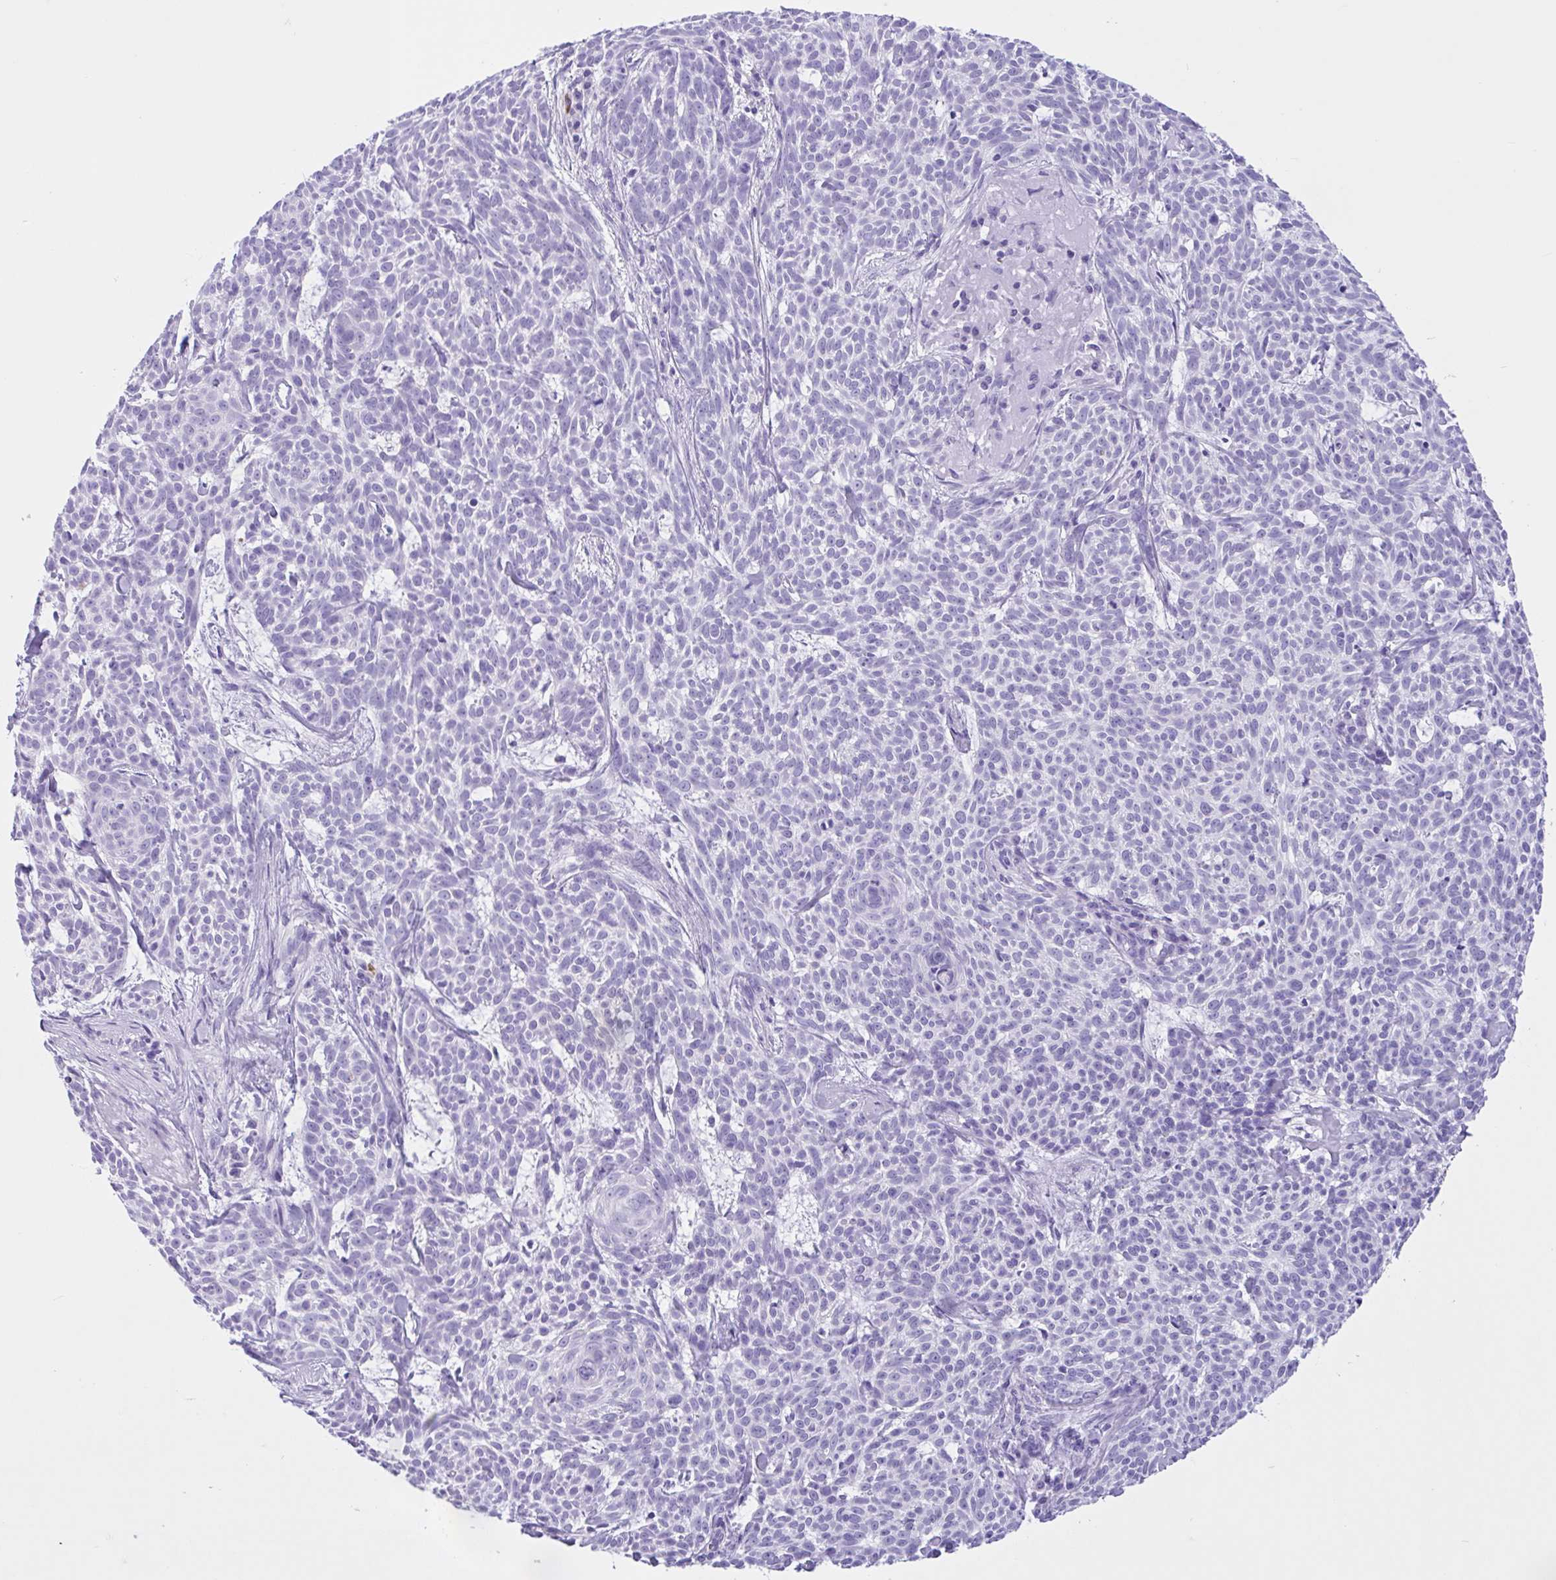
{"staining": {"intensity": "negative", "quantity": "none", "location": "none"}, "tissue": "skin cancer", "cell_type": "Tumor cells", "image_type": "cancer", "snomed": [{"axis": "morphology", "description": "Basal cell carcinoma"}, {"axis": "topography", "description": "Skin"}], "caption": "This is an immunohistochemistry histopathology image of basal cell carcinoma (skin). There is no positivity in tumor cells.", "gene": "ZNF319", "patient": {"sex": "female", "age": 93}}